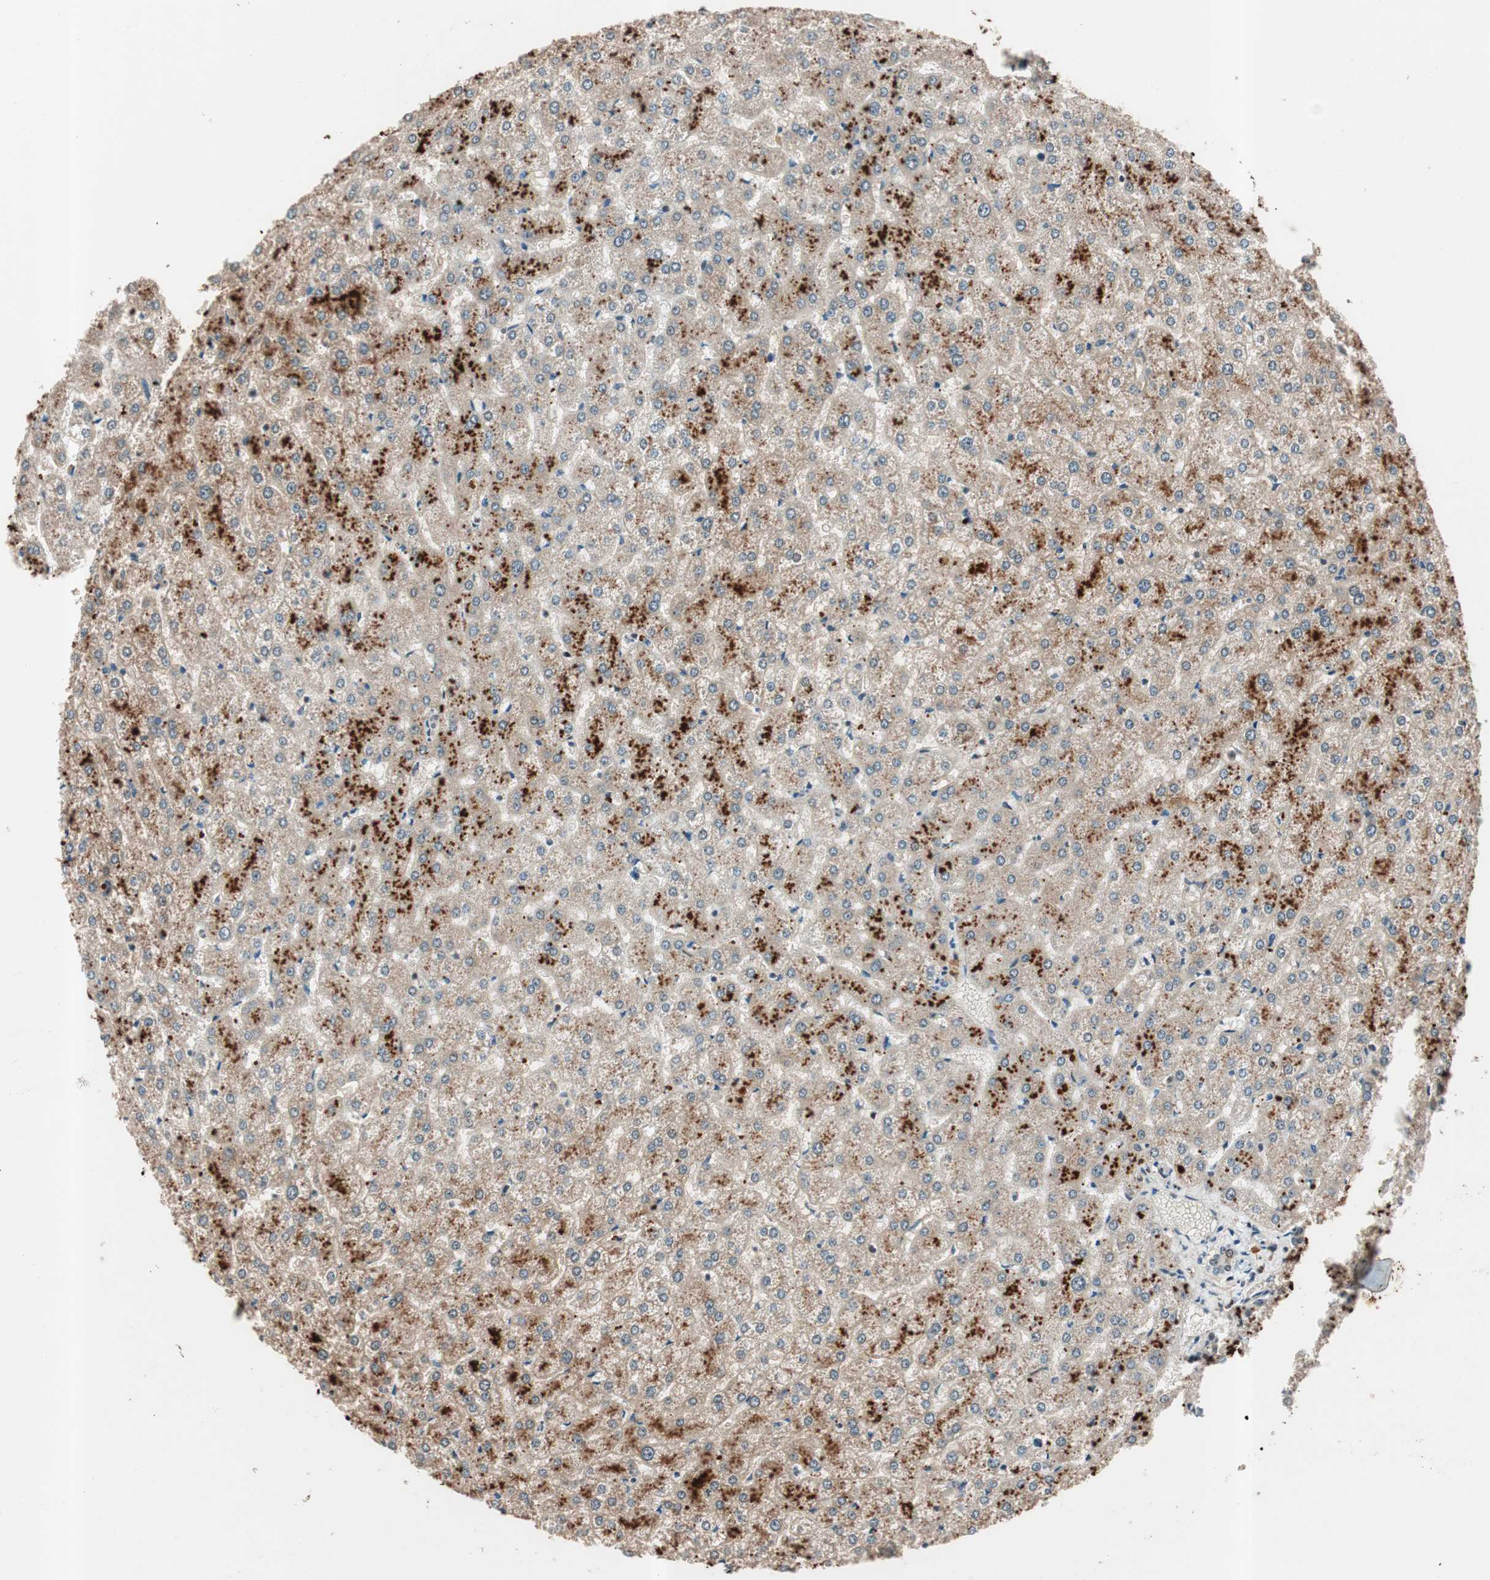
{"staining": {"intensity": "negative", "quantity": "none", "location": "none"}, "tissue": "liver", "cell_type": "Cholangiocytes", "image_type": "normal", "snomed": [{"axis": "morphology", "description": "Normal tissue, NOS"}, {"axis": "topography", "description": "Liver"}], "caption": "High power microscopy photomicrograph of an immunohistochemistry photomicrograph of normal liver, revealing no significant expression in cholangiocytes.", "gene": "NFRKB", "patient": {"sex": "female", "age": 32}}